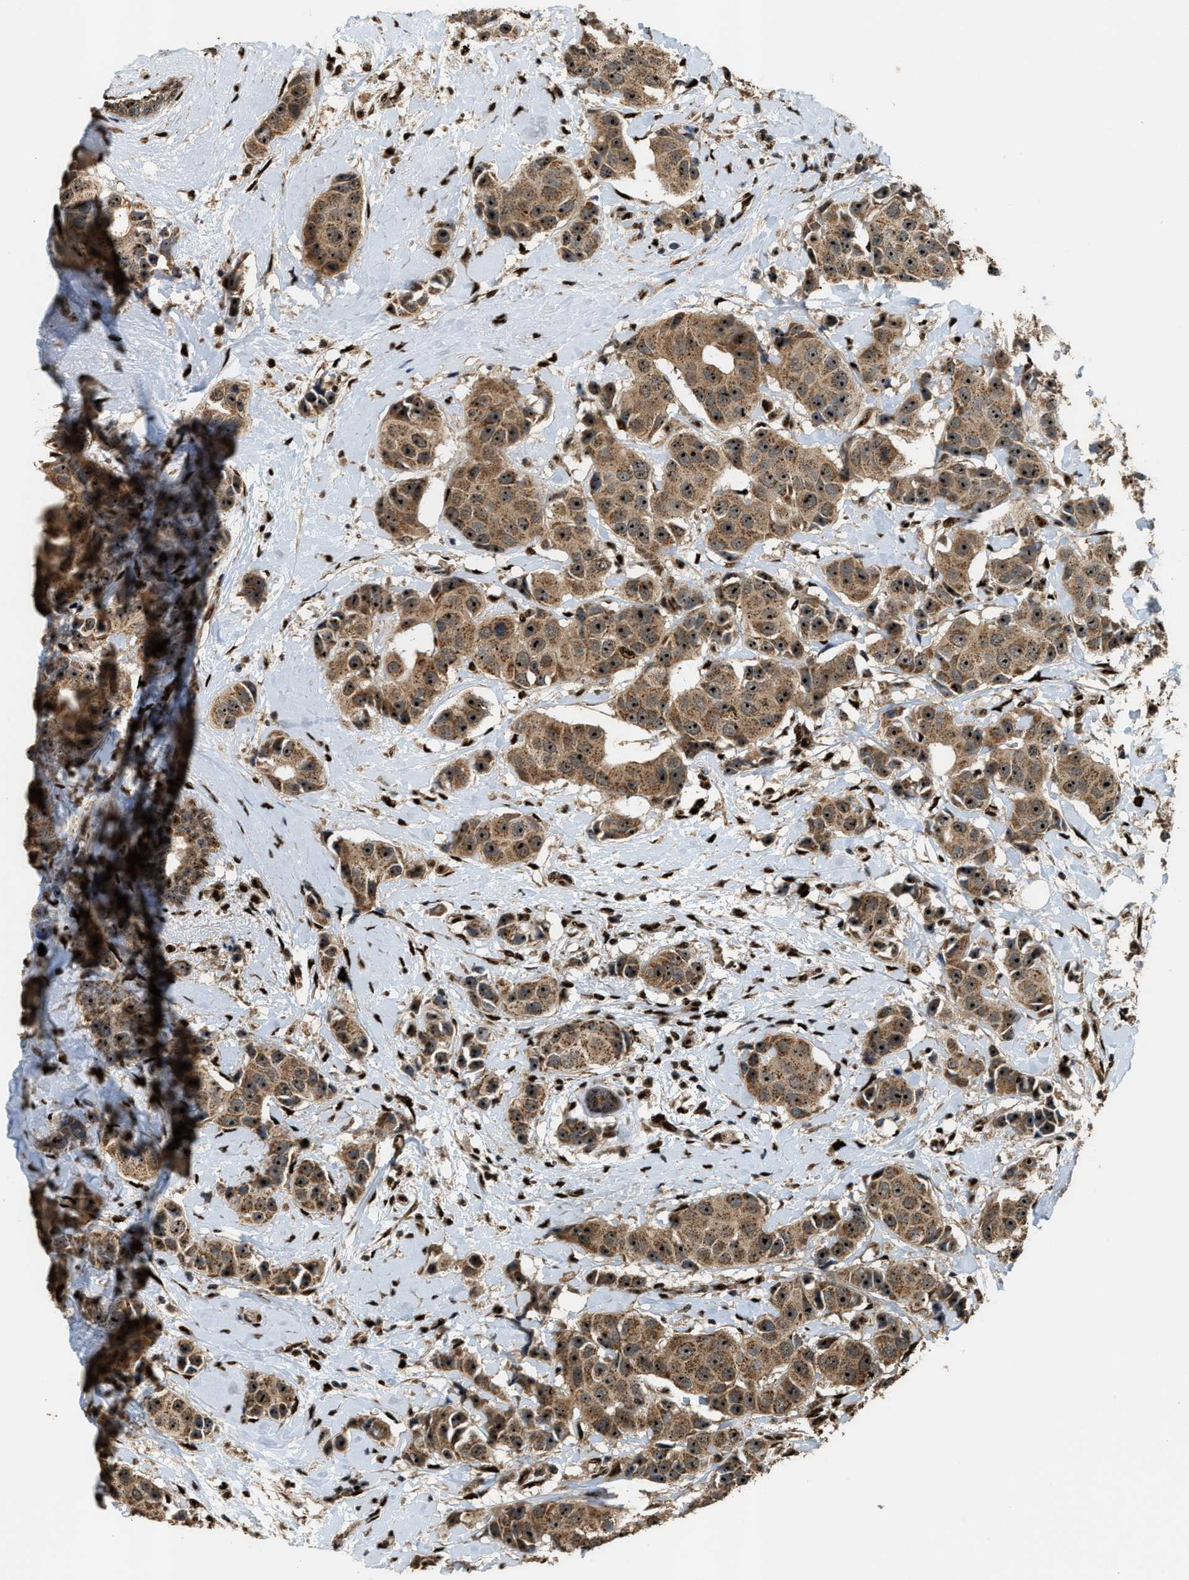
{"staining": {"intensity": "strong", "quantity": ">75%", "location": "cytoplasmic/membranous,nuclear"}, "tissue": "breast cancer", "cell_type": "Tumor cells", "image_type": "cancer", "snomed": [{"axis": "morphology", "description": "Normal tissue, NOS"}, {"axis": "morphology", "description": "Duct carcinoma"}, {"axis": "topography", "description": "Breast"}], "caption": "Immunohistochemical staining of invasive ductal carcinoma (breast) reveals strong cytoplasmic/membranous and nuclear protein staining in about >75% of tumor cells.", "gene": "ZNF687", "patient": {"sex": "female", "age": 39}}